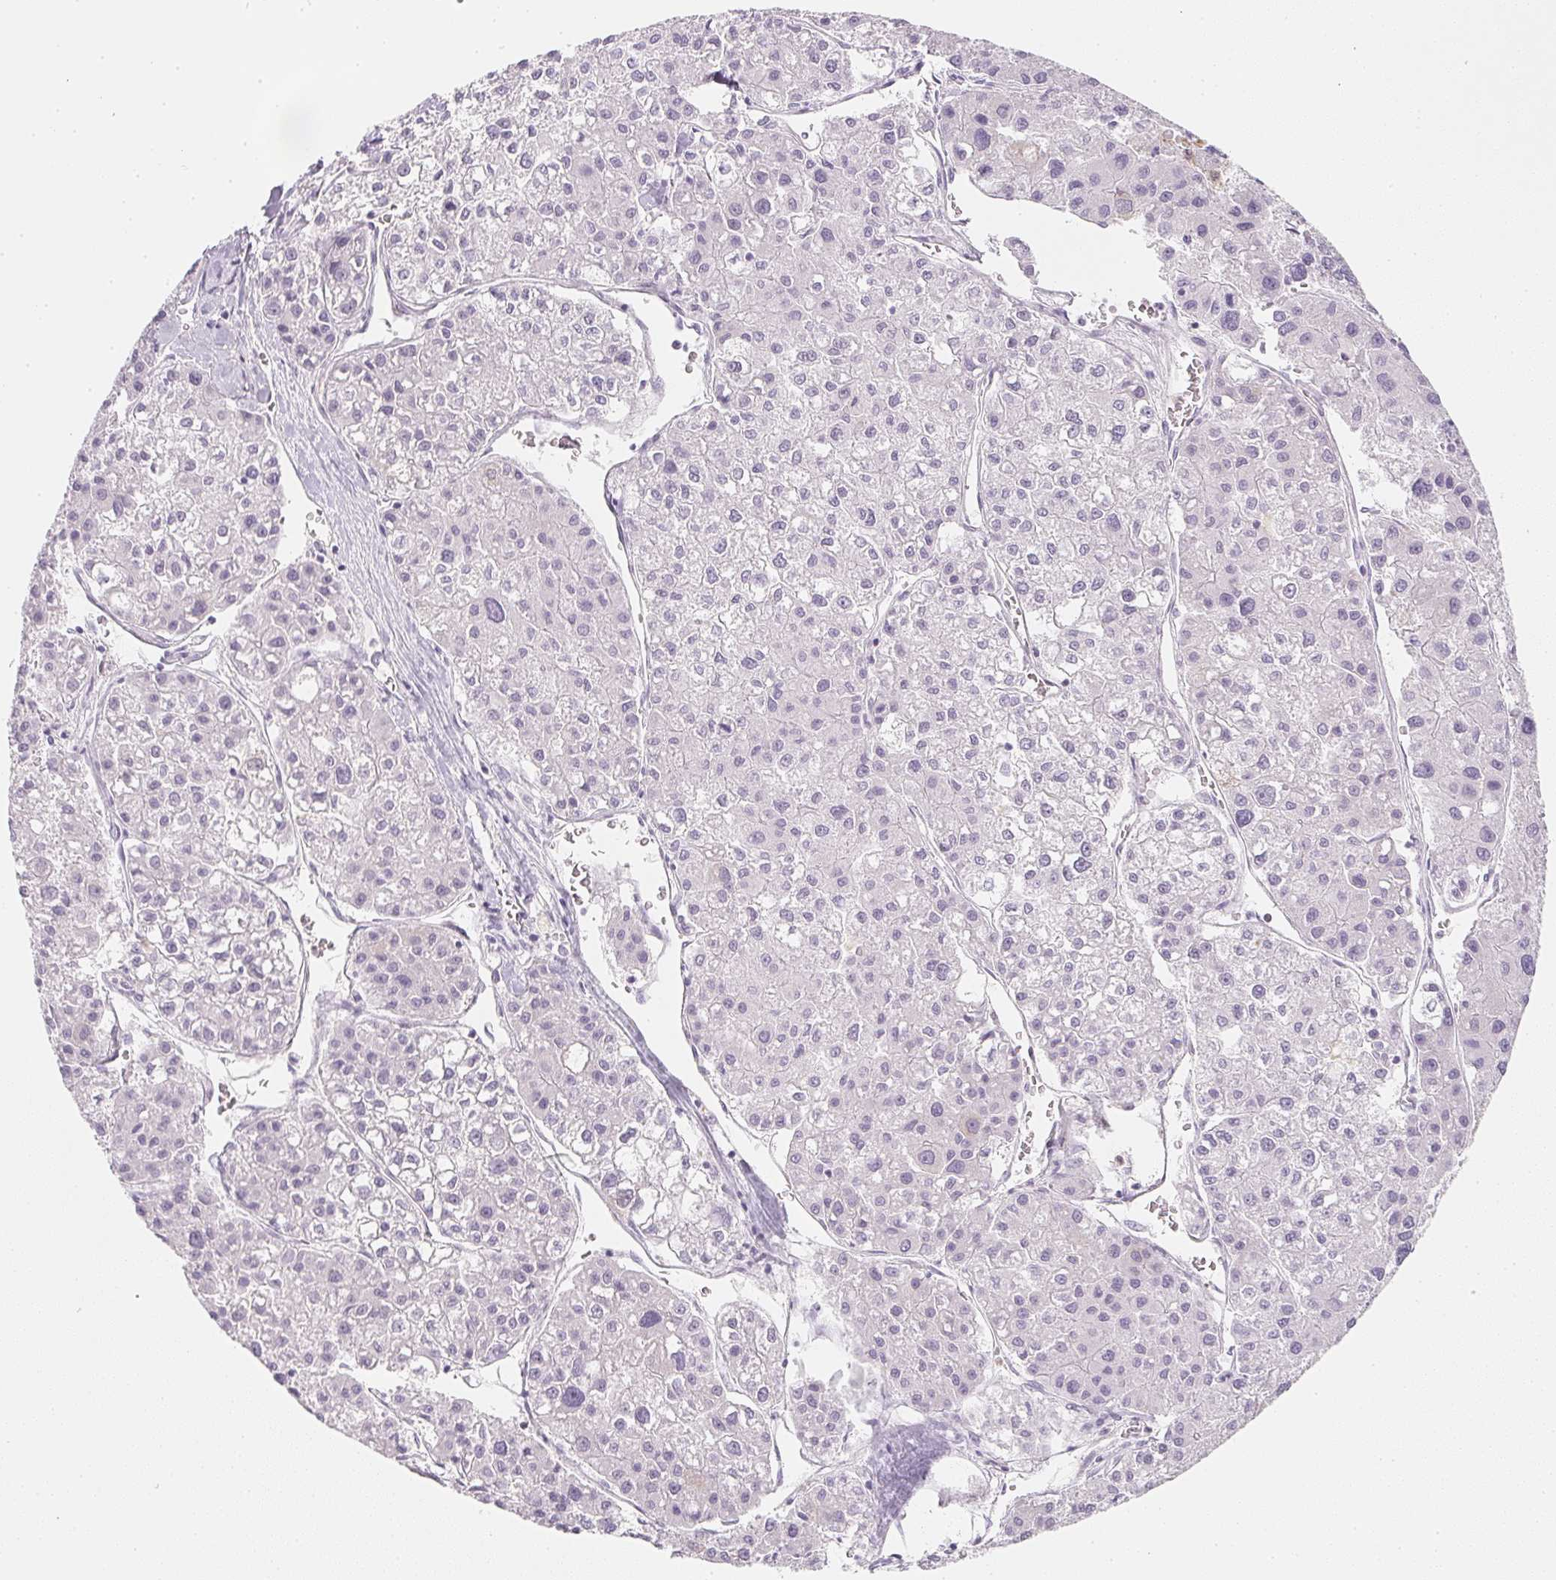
{"staining": {"intensity": "negative", "quantity": "none", "location": "none"}, "tissue": "liver cancer", "cell_type": "Tumor cells", "image_type": "cancer", "snomed": [{"axis": "morphology", "description": "Carcinoma, Hepatocellular, NOS"}, {"axis": "topography", "description": "Liver"}], "caption": "Micrograph shows no significant protein staining in tumor cells of hepatocellular carcinoma (liver).", "gene": "SOAT1", "patient": {"sex": "male", "age": 73}}